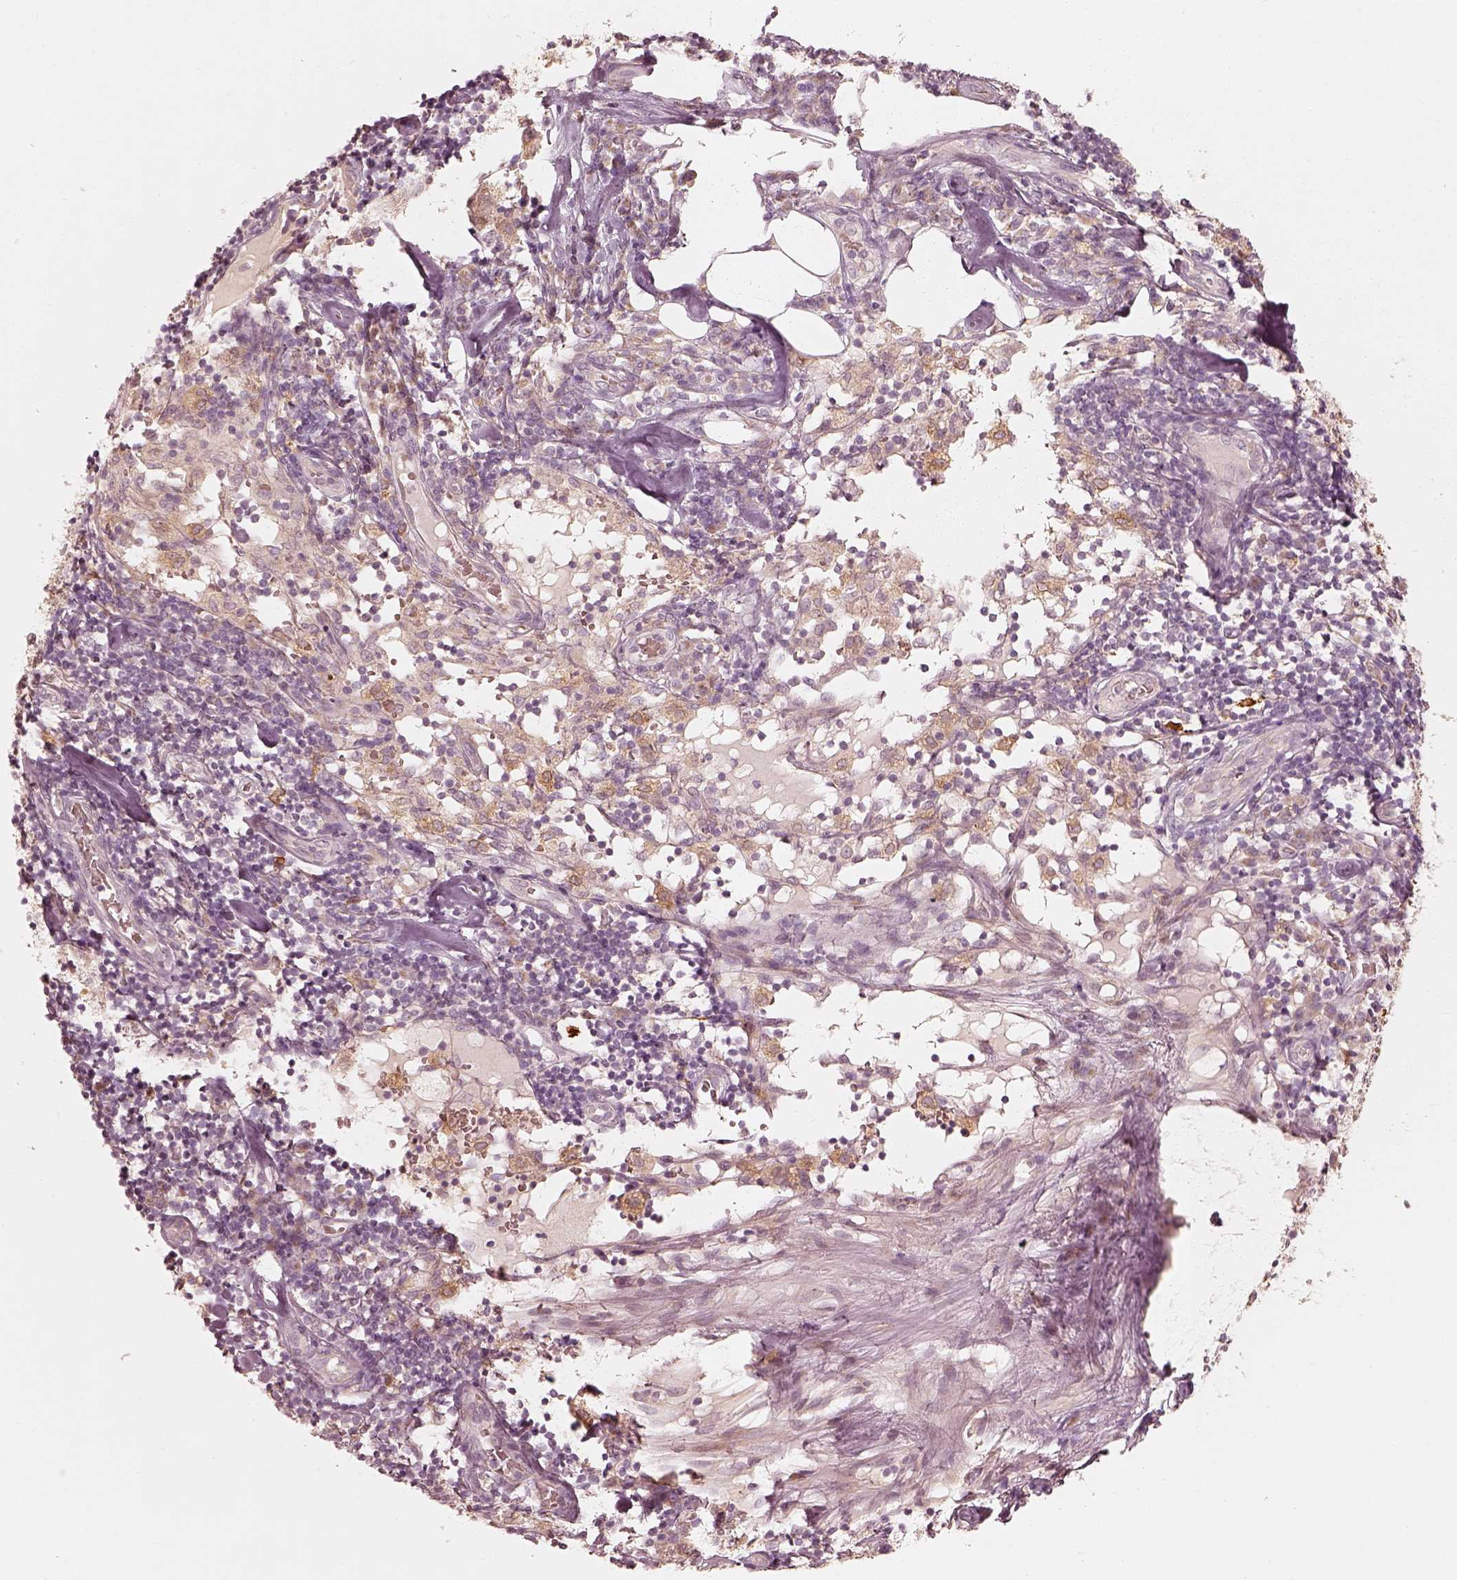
{"staining": {"intensity": "moderate", "quantity": ">75%", "location": "cytoplasmic/membranous"}, "tissue": "melanoma", "cell_type": "Tumor cells", "image_type": "cancer", "snomed": [{"axis": "morphology", "description": "Malignant melanoma, Metastatic site"}, {"axis": "topography", "description": "Lymph node"}], "caption": "Approximately >75% of tumor cells in melanoma reveal moderate cytoplasmic/membranous protein positivity as visualized by brown immunohistochemical staining.", "gene": "WLS", "patient": {"sex": "female", "age": 64}}